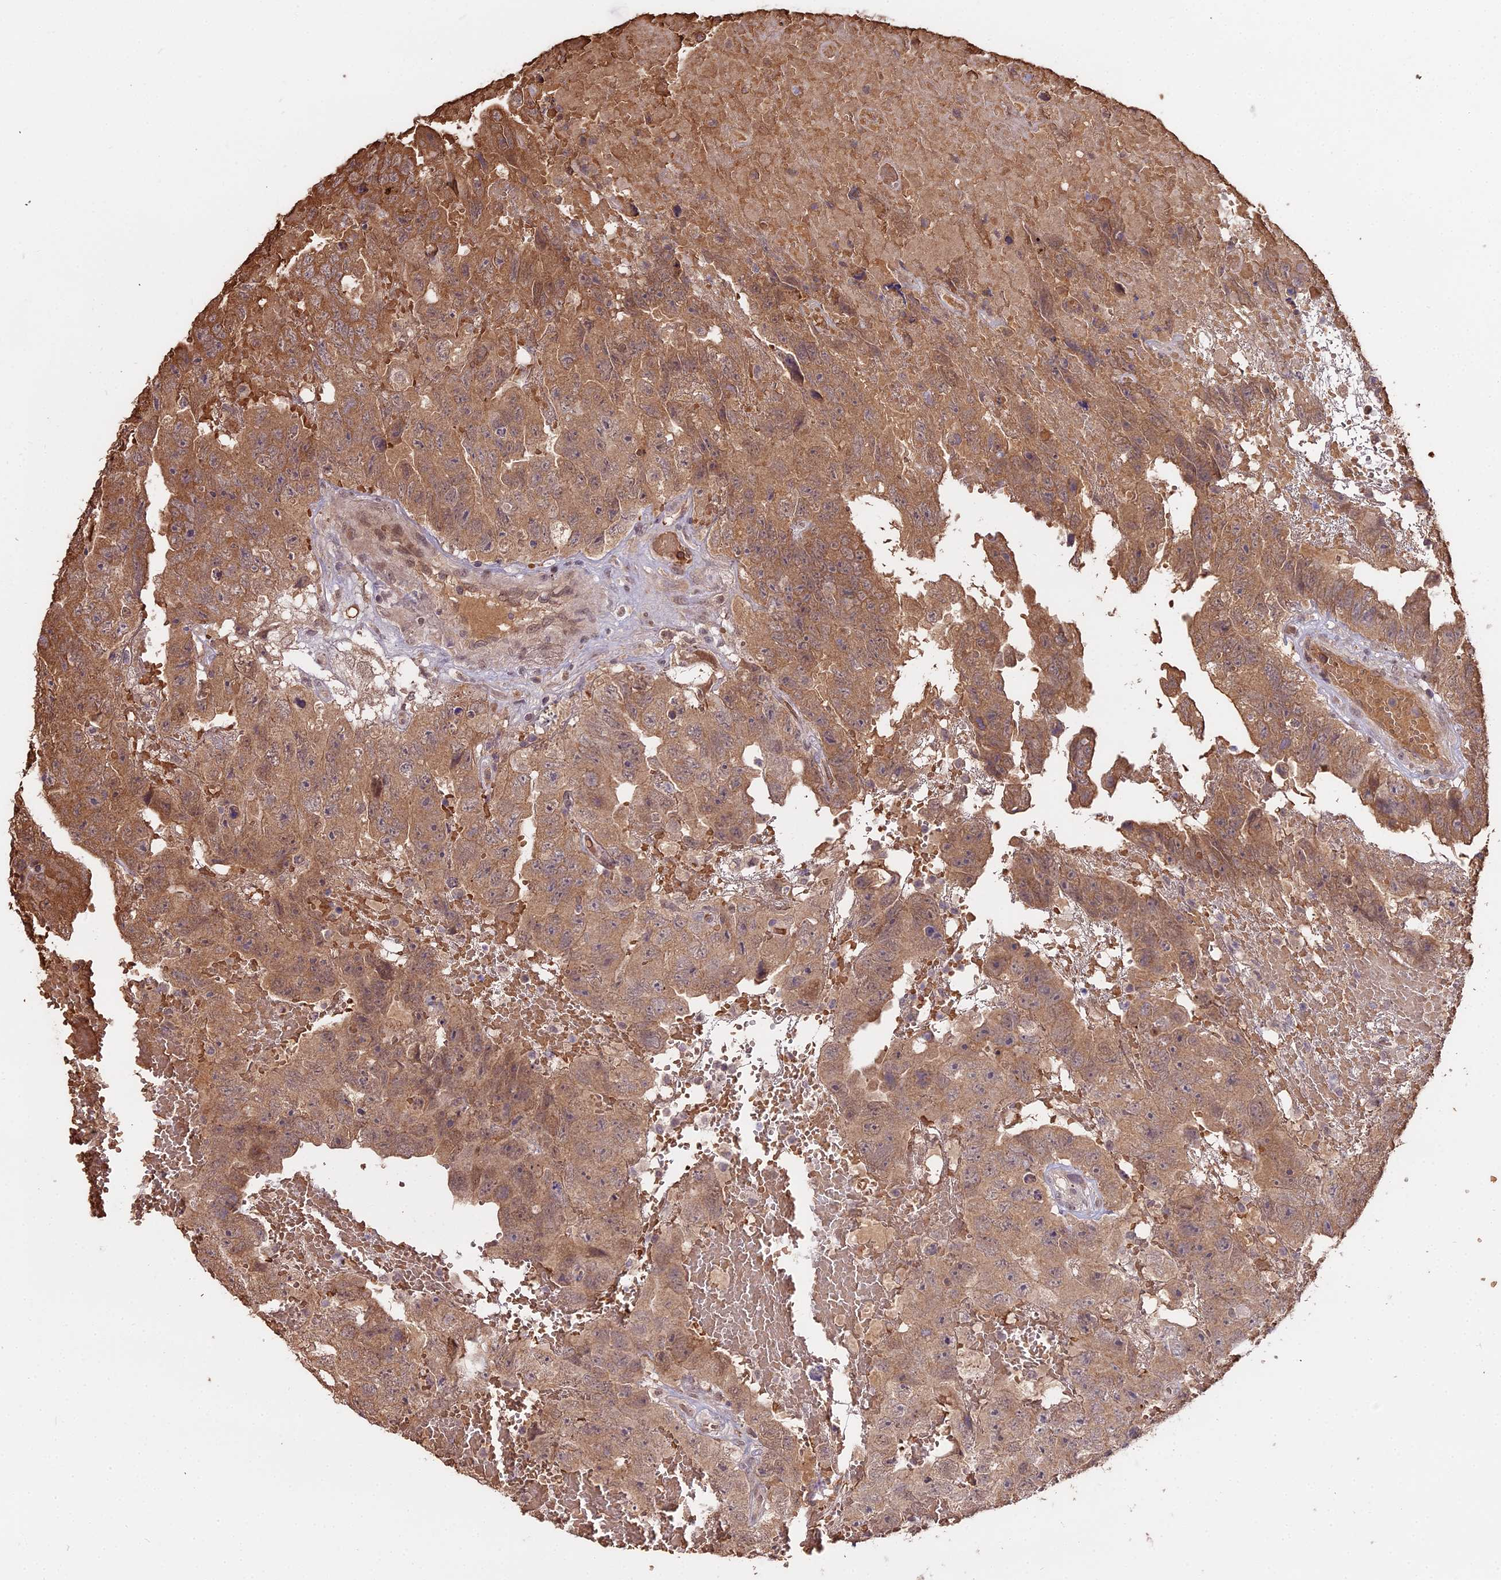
{"staining": {"intensity": "moderate", "quantity": ">75%", "location": "cytoplasmic/membranous"}, "tissue": "testis cancer", "cell_type": "Tumor cells", "image_type": "cancer", "snomed": [{"axis": "morphology", "description": "Carcinoma, Embryonal, NOS"}, {"axis": "topography", "description": "Testis"}], "caption": "Protein staining demonstrates moderate cytoplasmic/membranous expression in about >75% of tumor cells in testis cancer.", "gene": "ZDBF2", "patient": {"sex": "male", "age": 45}}